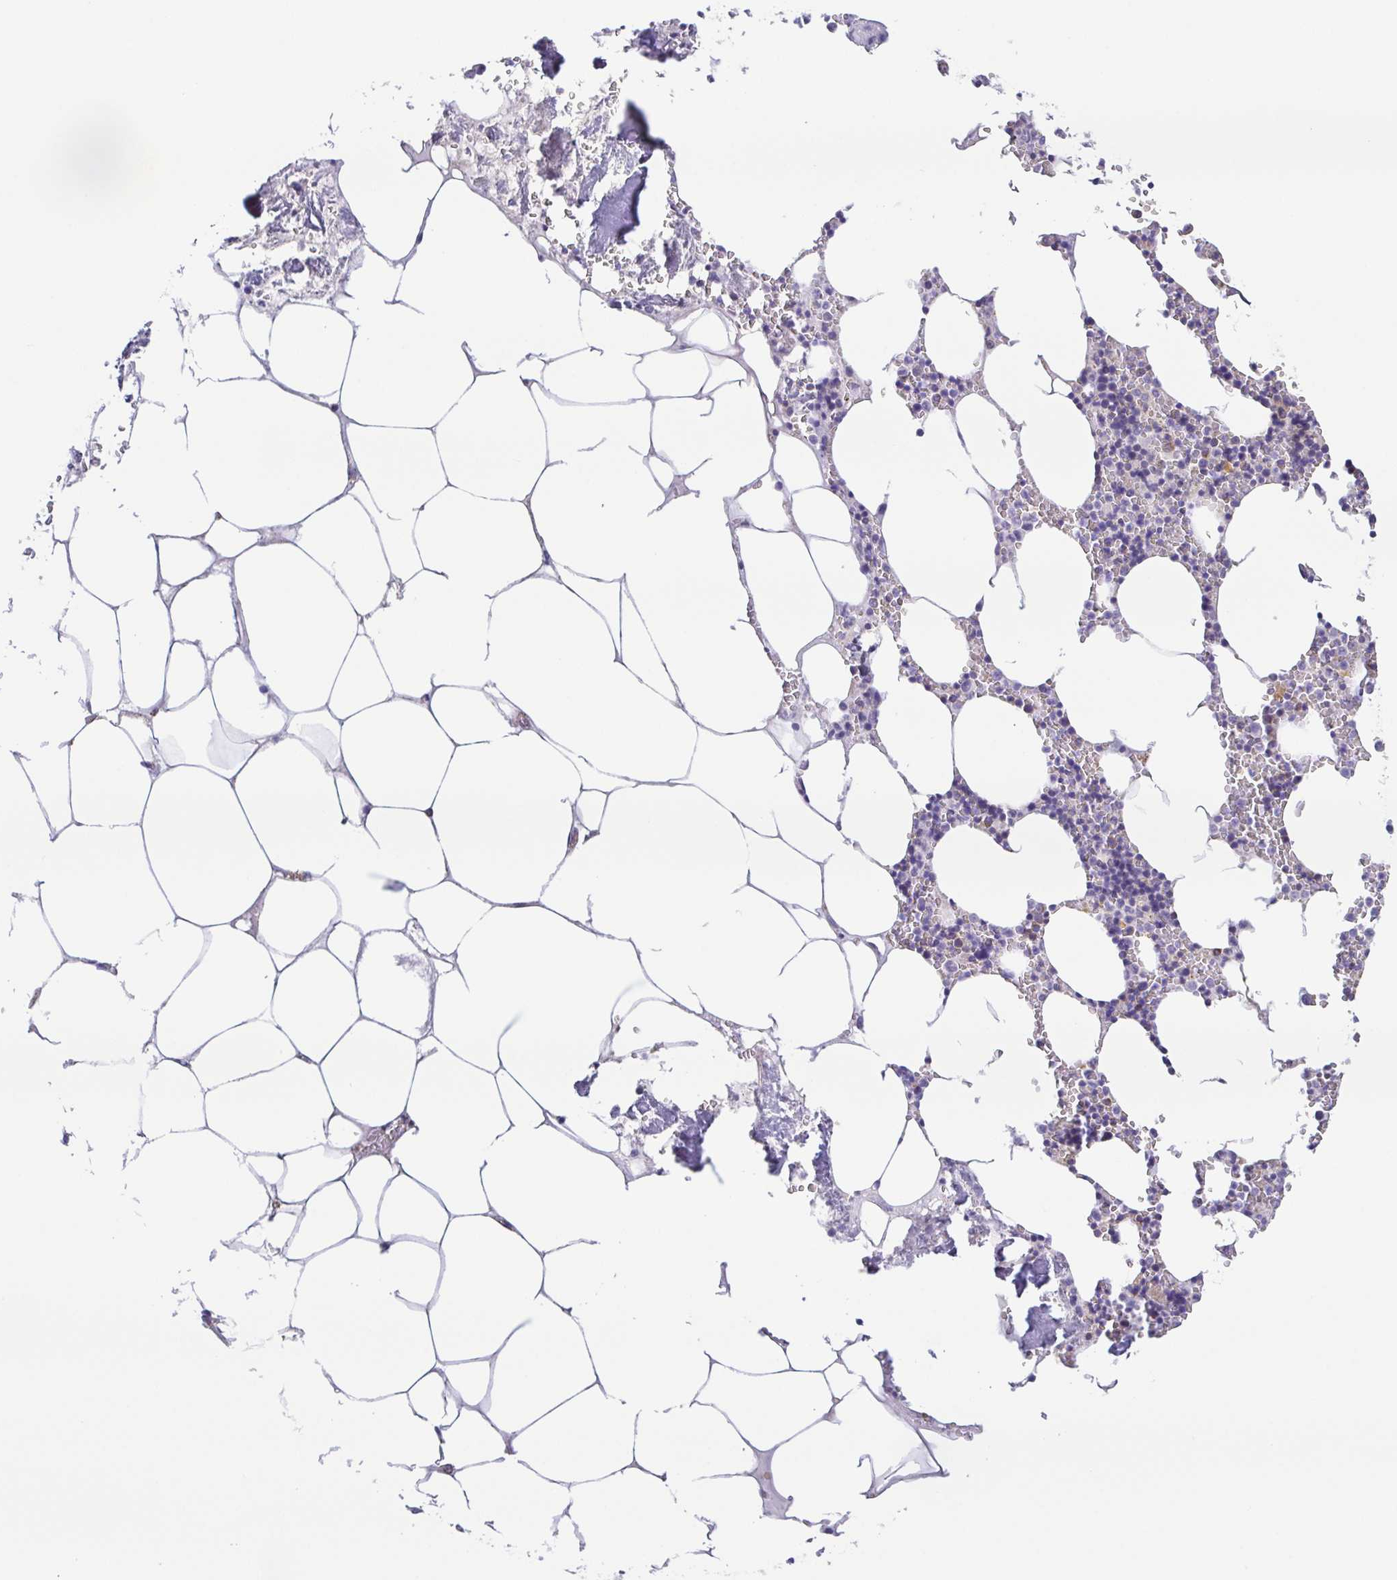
{"staining": {"intensity": "negative", "quantity": "none", "location": "none"}, "tissue": "bone marrow", "cell_type": "Hematopoietic cells", "image_type": "normal", "snomed": [{"axis": "morphology", "description": "Normal tissue, NOS"}, {"axis": "topography", "description": "Bone marrow"}], "caption": "Immunohistochemistry (IHC) micrograph of benign bone marrow: human bone marrow stained with DAB (3,3'-diaminobenzidine) exhibits no significant protein staining in hematopoietic cells. The staining is performed using DAB (3,3'-diaminobenzidine) brown chromogen with nuclei counter-stained in using hematoxylin.", "gene": "GINM1", "patient": {"sex": "male", "age": 54}}